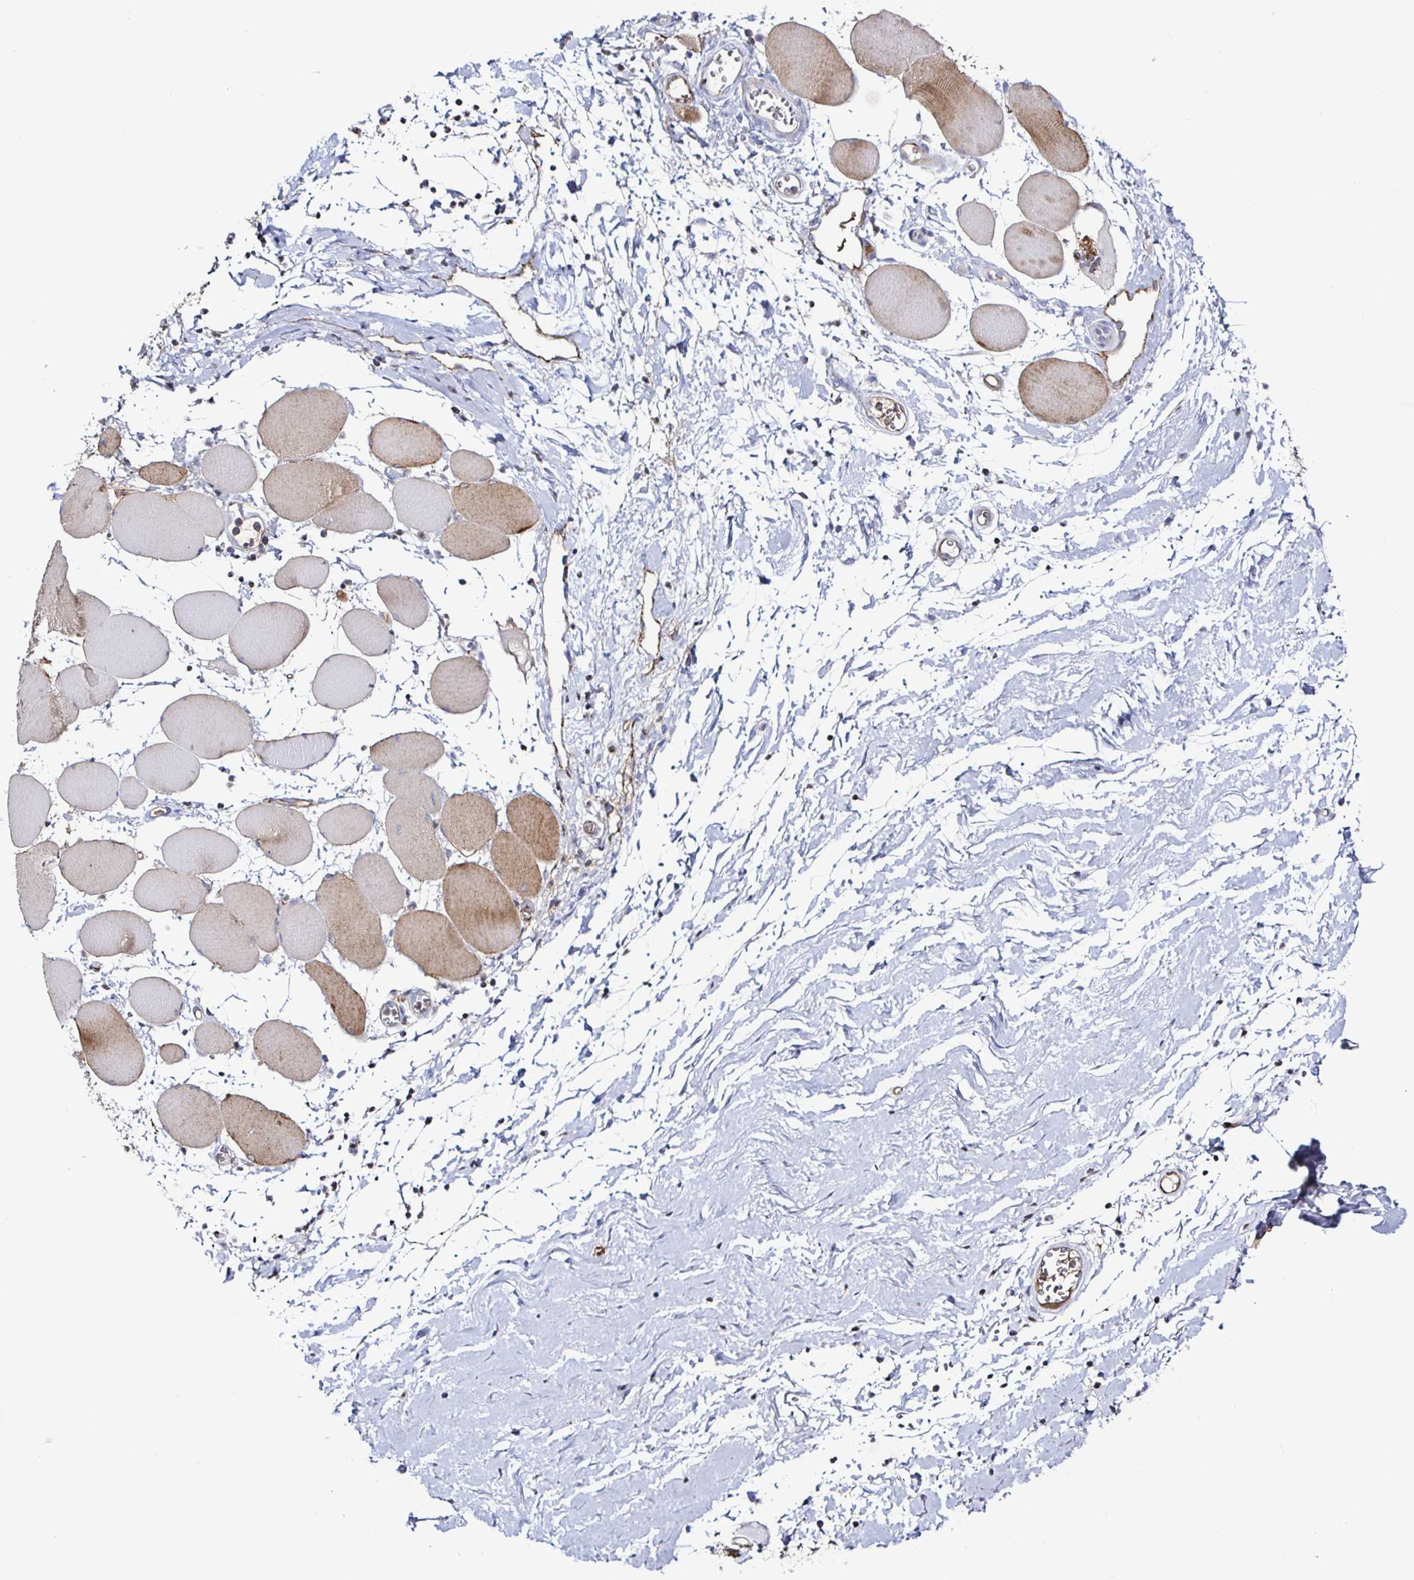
{"staining": {"intensity": "weak", "quantity": "25%-75%", "location": "cytoplasmic/membranous"}, "tissue": "skeletal muscle", "cell_type": "Myocytes", "image_type": "normal", "snomed": [{"axis": "morphology", "description": "Normal tissue, NOS"}, {"axis": "topography", "description": "Skeletal muscle"}], "caption": "Protein staining of benign skeletal muscle displays weak cytoplasmic/membranous staining in about 25%-75% of myocytes. (DAB (3,3'-diaminobenzidine) = brown stain, brightfield microscopy at high magnification).", "gene": "ACSBG2", "patient": {"sex": "female", "age": 75}}